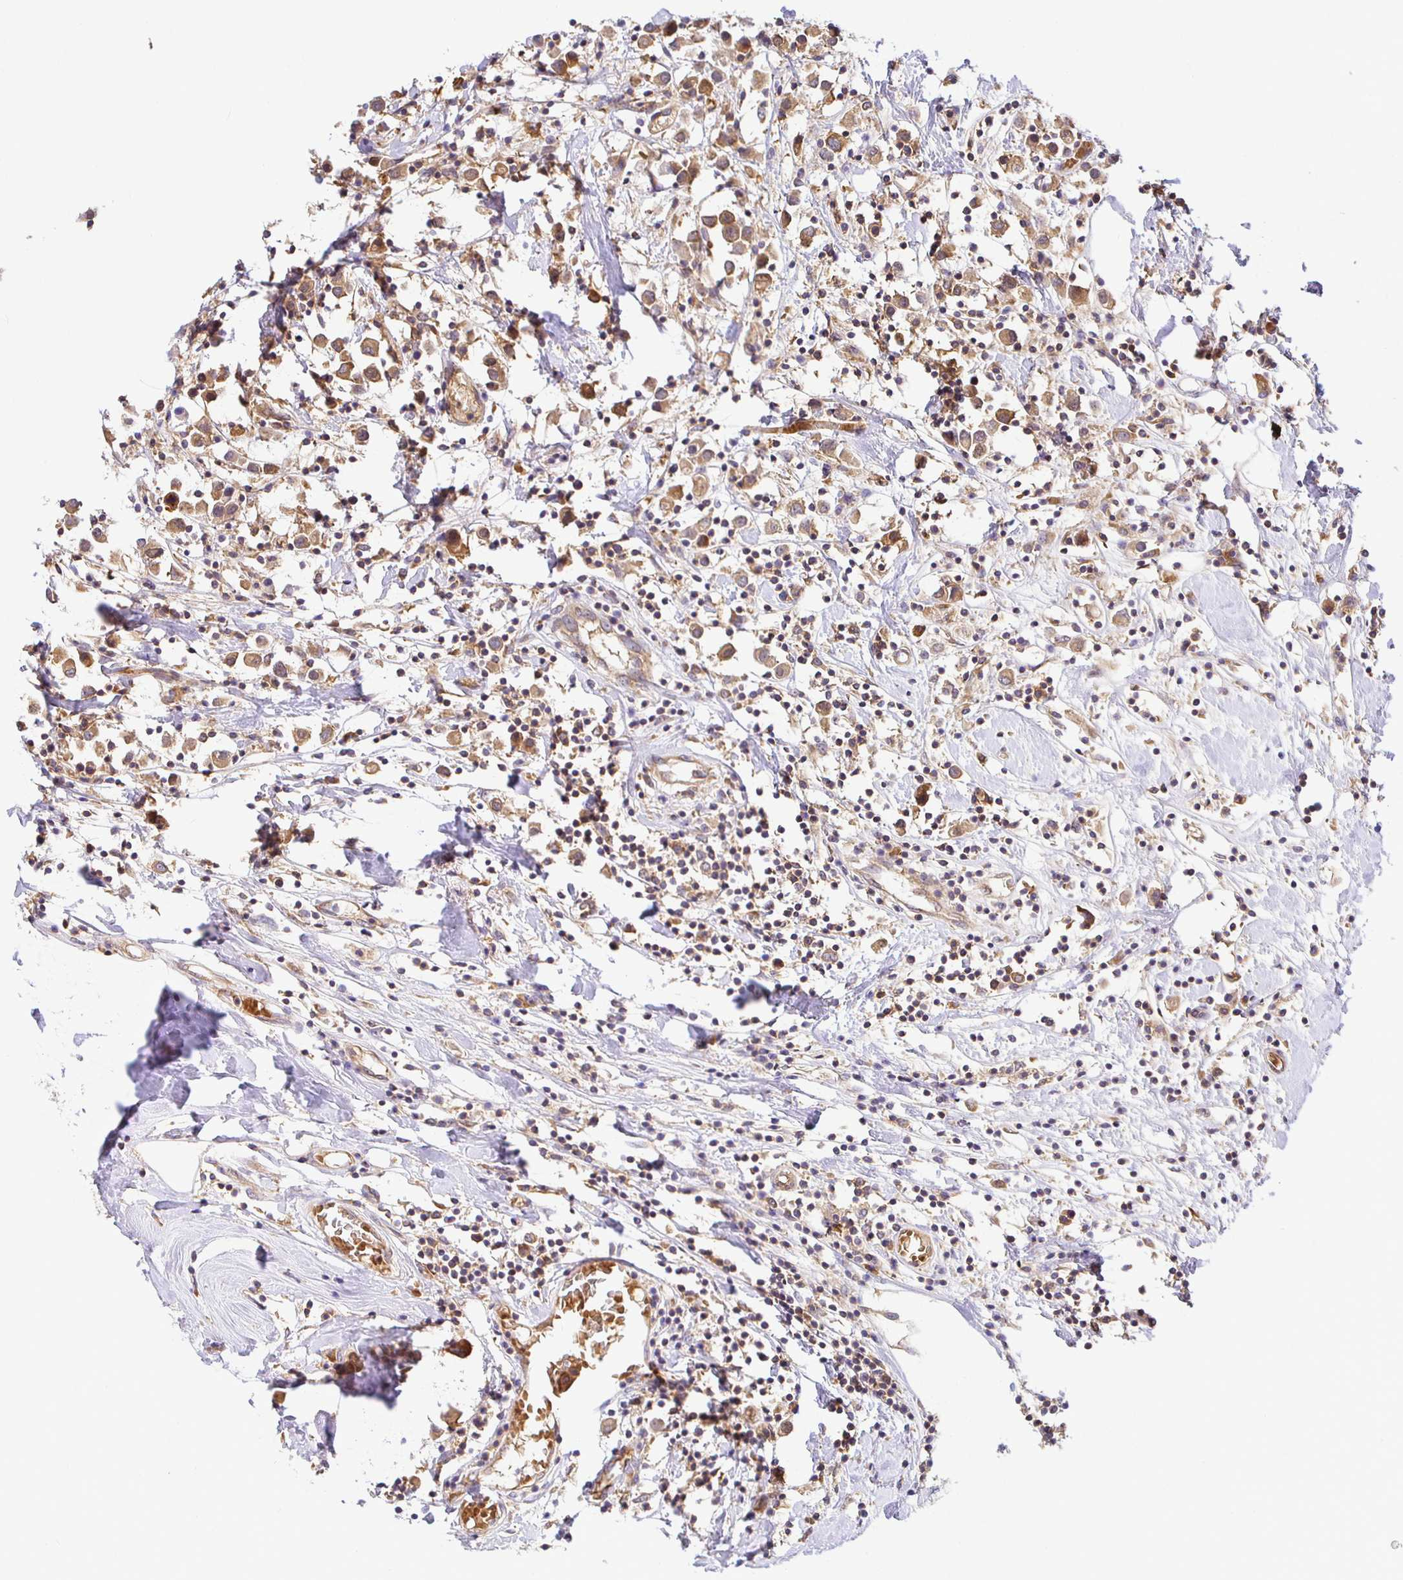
{"staining": {"intensity": "moderate", "quantity": ">75%", "location": "cytoplasmic/membranous"}, "tissue": "breast cancer", "cell_type": "Tumor cells", "image_type": "cancer", "snomed": [{"axis": "morphology", "description": "Duct carcinoma"}, {"axis": "topography", "description": "Breast"}], "caption": "The histopathology image reveals staining of infiltrating ductal carcinoma (breast), revealing moderate cytoplasmic/membranous protein staining (brown color) within tumor cells. (Brightfield microscopy of DAB IHC at high magnification).", "gene": "IRAK1", "patient": {"sex": "female", "age": 61}}